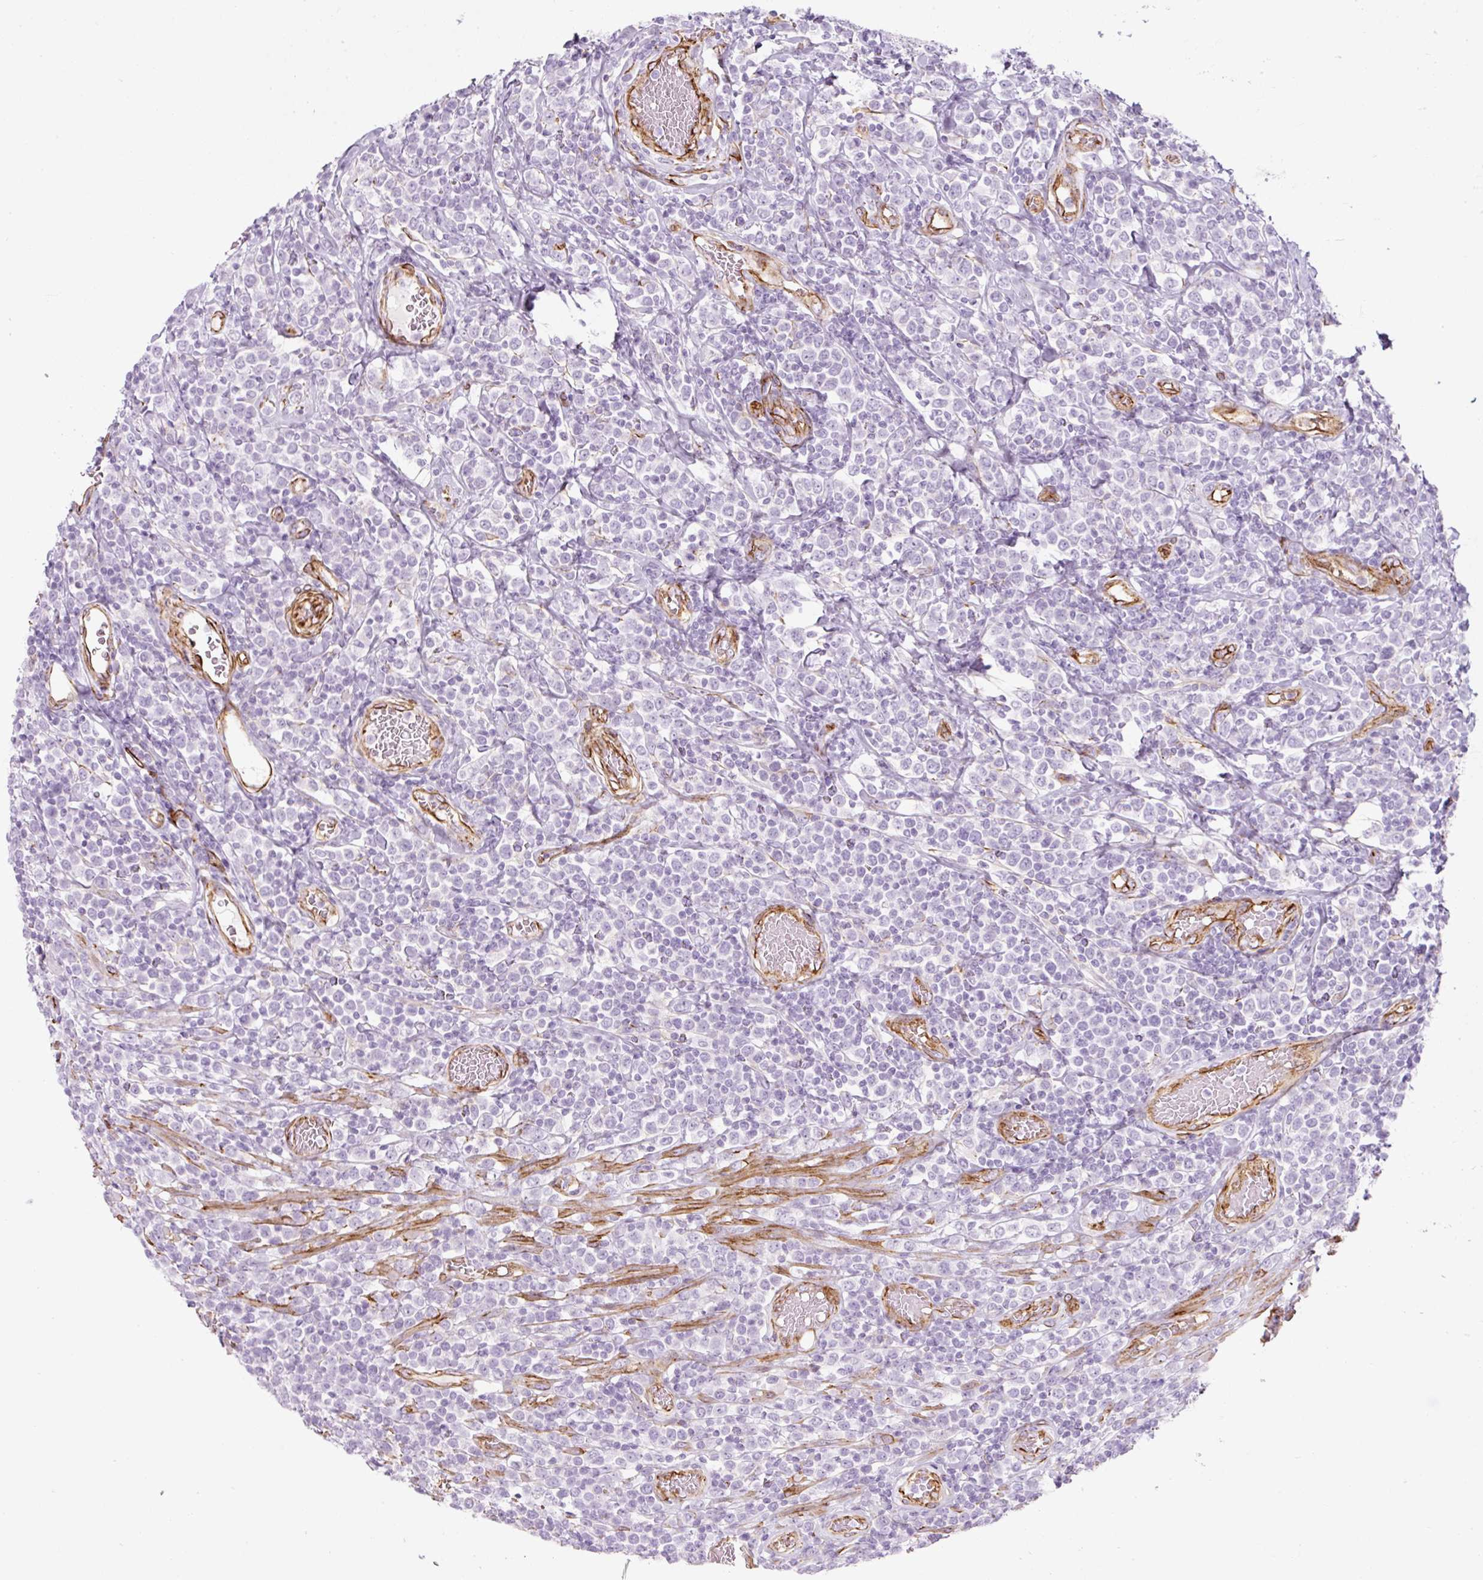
{"staining": {"intensity": "negative", "quantity": "none", "location": "none"}, "tissue": "lymphoma", "cell_type": "Tumor cells", "image_type": "cancer", "snomed": [{"axis": "morphology", "description": "Malignant lymphoma, non-Hodgkin's type, High grade"}, {"axis": "topography", "description": "Soft tissue"}], "caption": "An IHC image of lymphoma is shown. There is no staining in tumor cells of lymphoma. (DAB immunohistochemistry, high magnification).", "gene": "CAVIN3", "patient": {"sex": "female", "age": 56}}